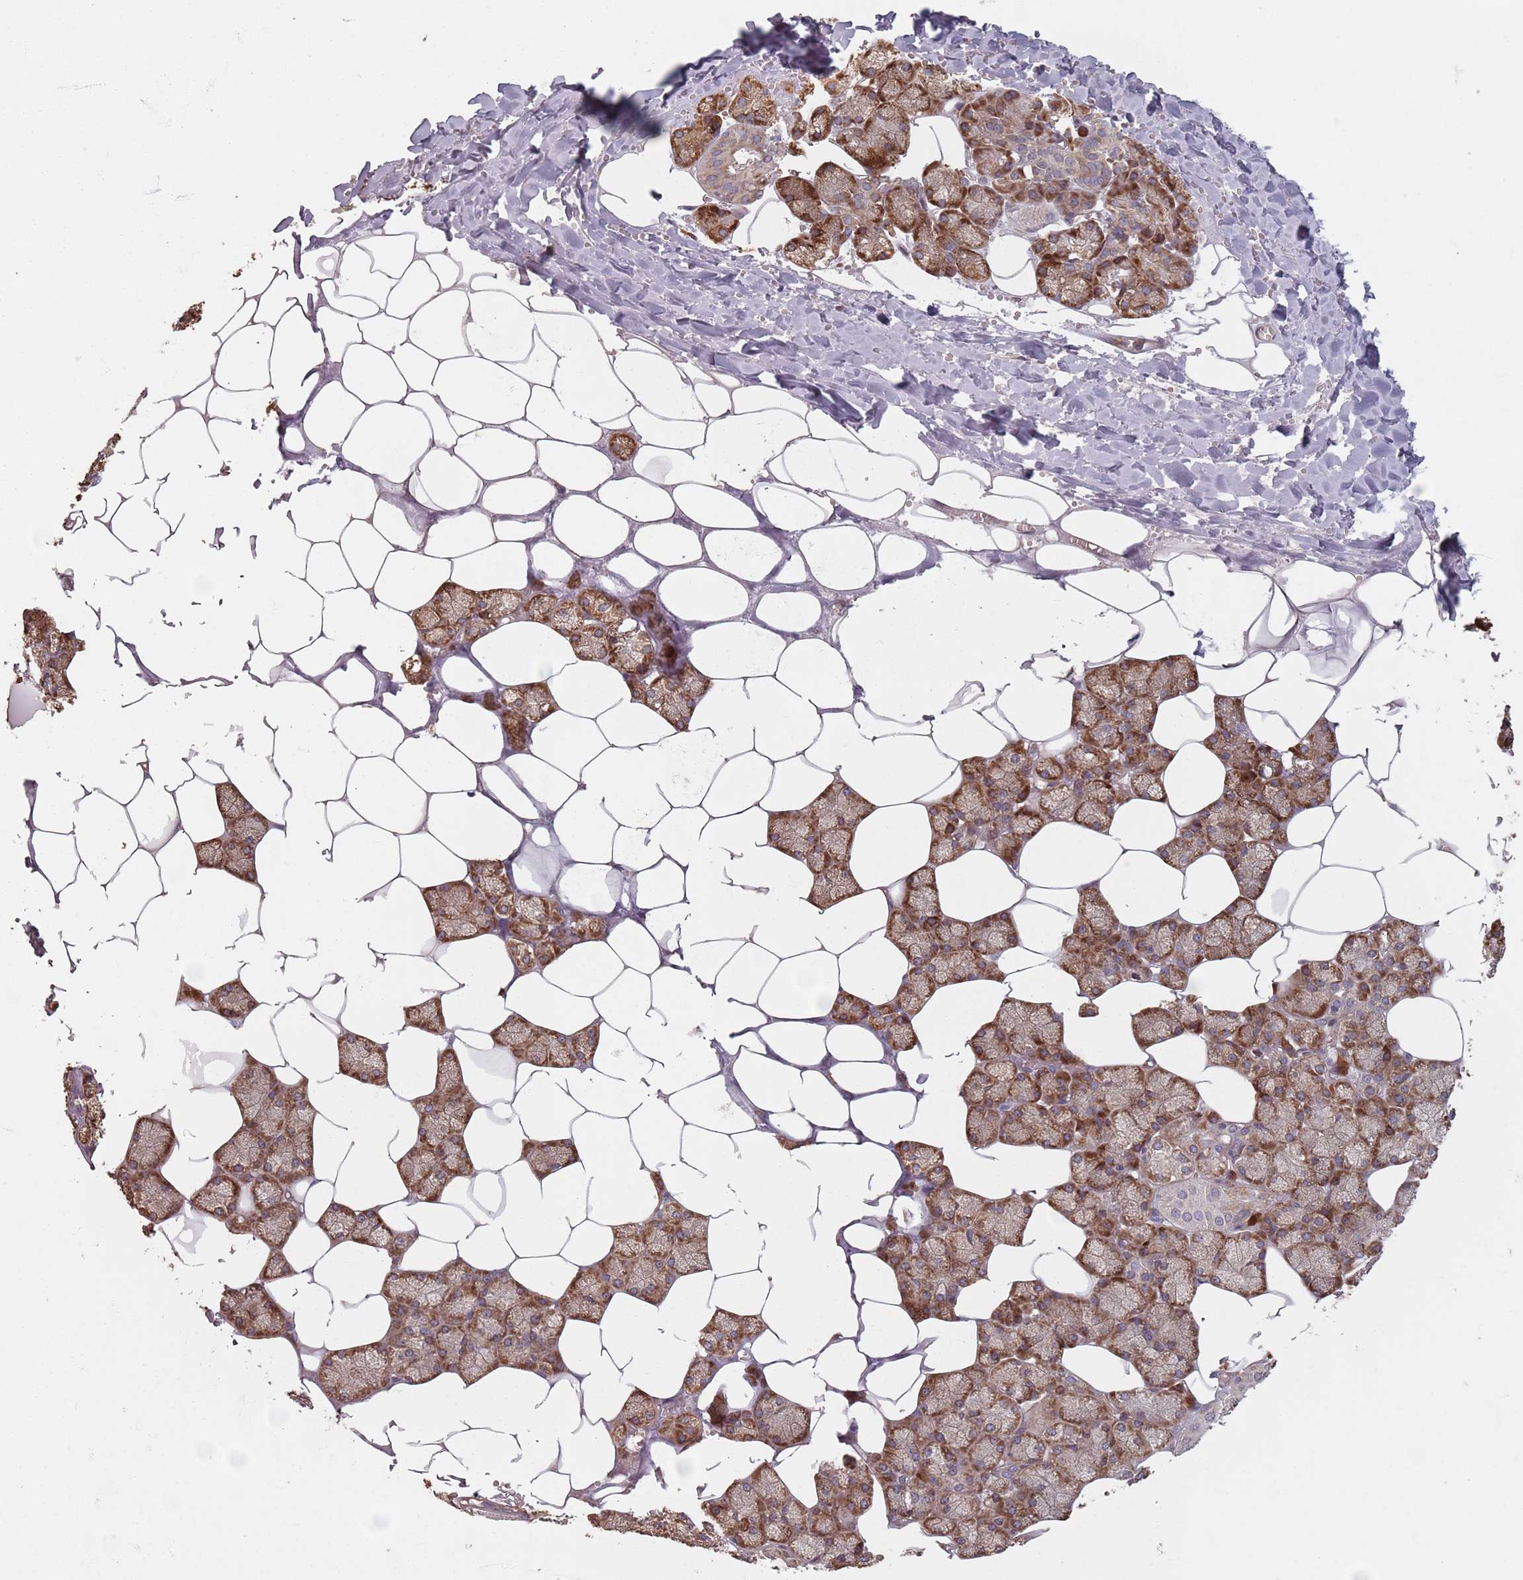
{"staining": {"intensity": "strong", "quantity": ">75%", "location": "cytoplasmic/membranous"}, "tissue": "salivary gland", "cell_type": "Glandular cells", "image_type": "normal", "snomed": [{"axis": "morphology", "description": "Normal tissue, NOS"}, {"axis": "topography", "description": "Salivary gland"}], "caption": "DAB (3,3'-diaminobenzidine) immunohistochemical staining of normal salivary gland reveals strong cytoplasmic/membranous protein staining in about >75% of glandular cells.", "gene": "NOTCH3", "patient": {"sex": "male", "age": 62}}